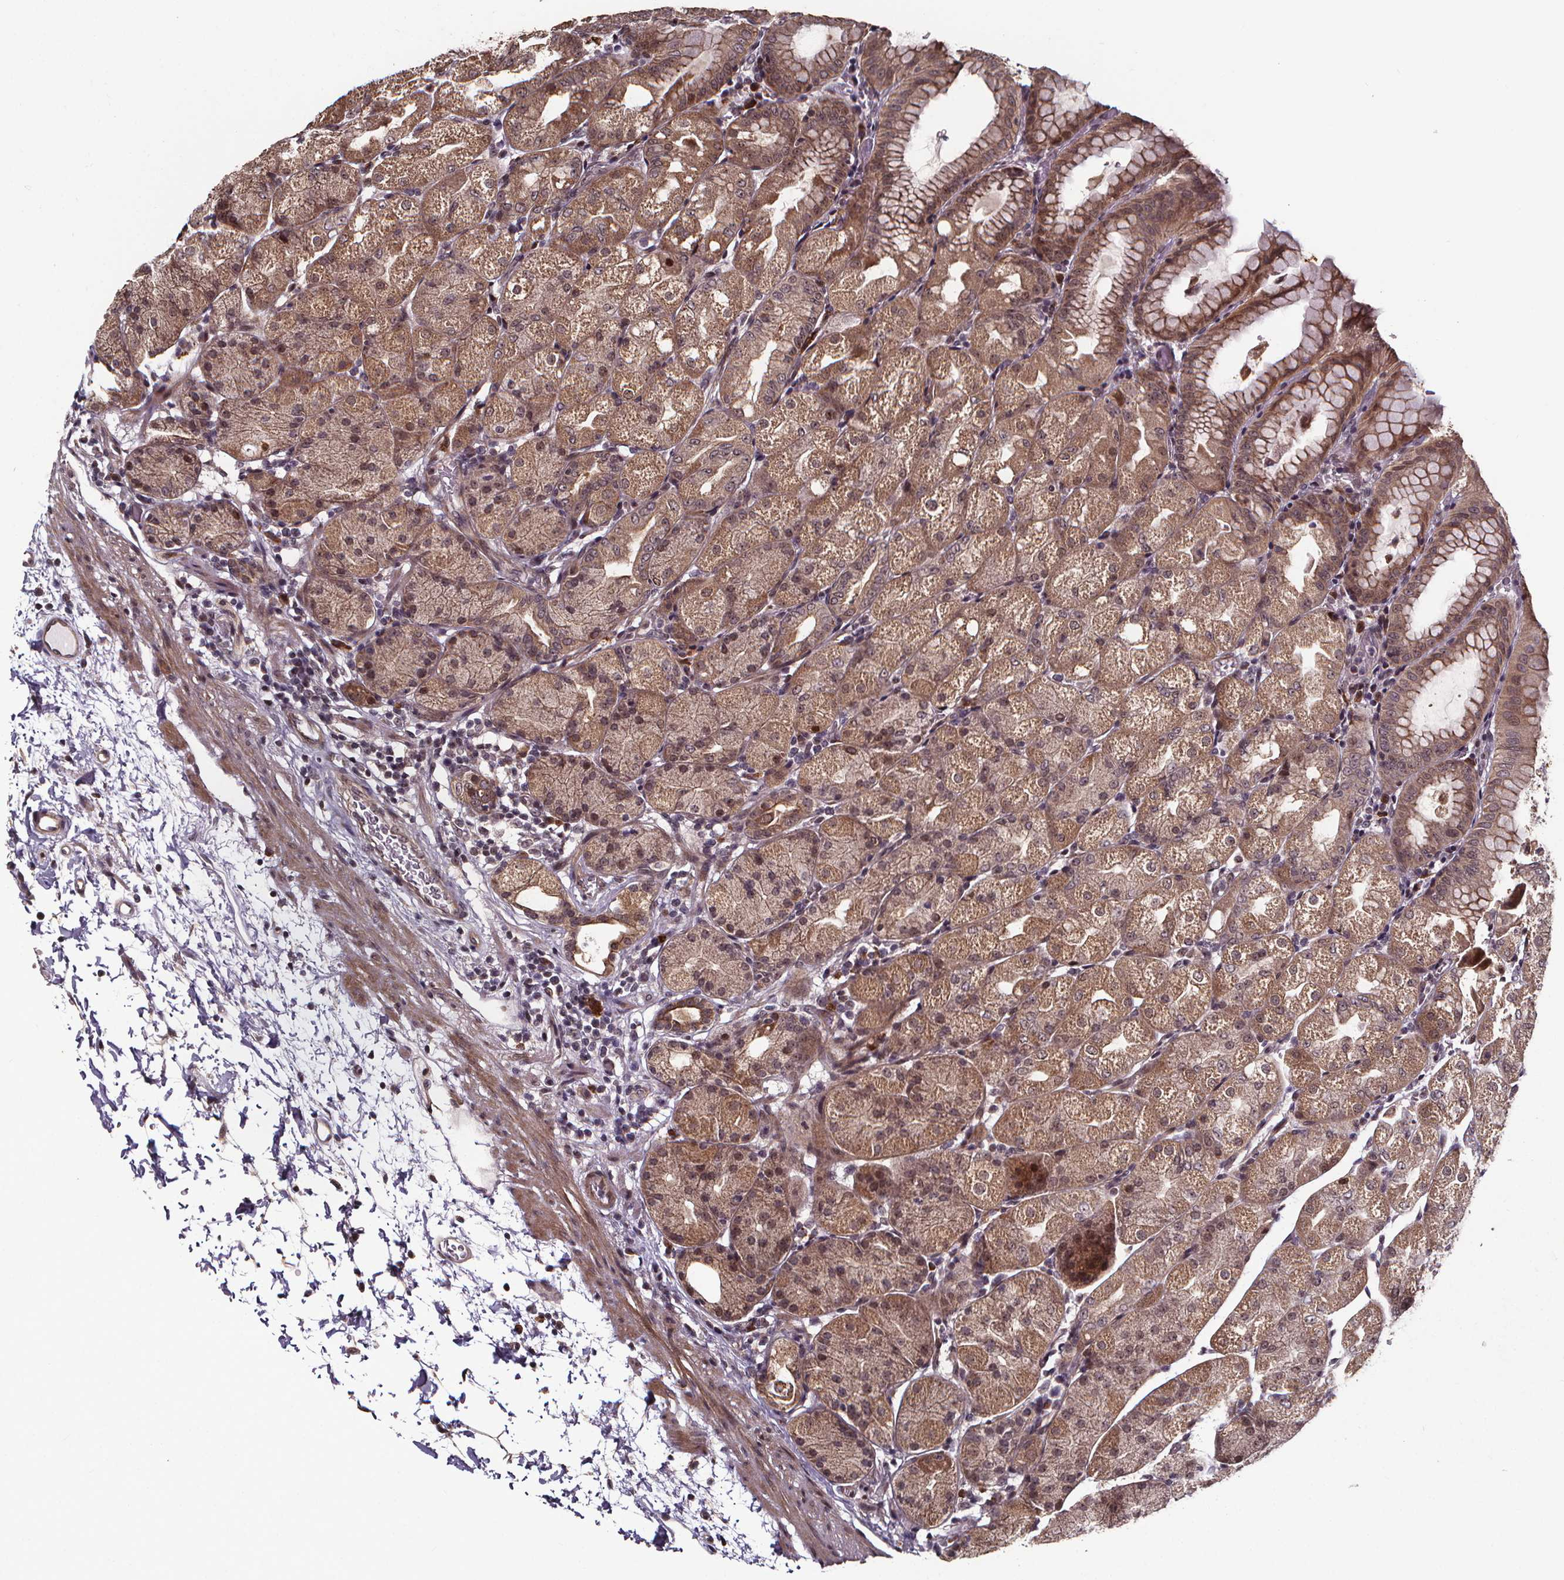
{"staining": {"intensity": "moderate", "quantity": ">75%", "location": "cytoplasmic/membranous,nuclear"}, "tissue": "stomach", "cell_type": "Glandular cells", "image_type": "normal", "snomed": [{"axis": "morphology", "description": "Normal tissue, NOS"}, {"axis": "topography", "description": "Stomach, upper"}, {"axis": "topography", "description": "Stomach"}, {"axis": "topography", "description": "Stomach, lower"}], "caption": "IHC histopathology image of normal stomach stained for a protein (brown), which reveals medium levels of moderate cytoplasmic/membranous,nuclear expression in approximately >75% of glandular cells.", "gene": "DDIT3", "patient": {"sex": "male", "age": 62}}